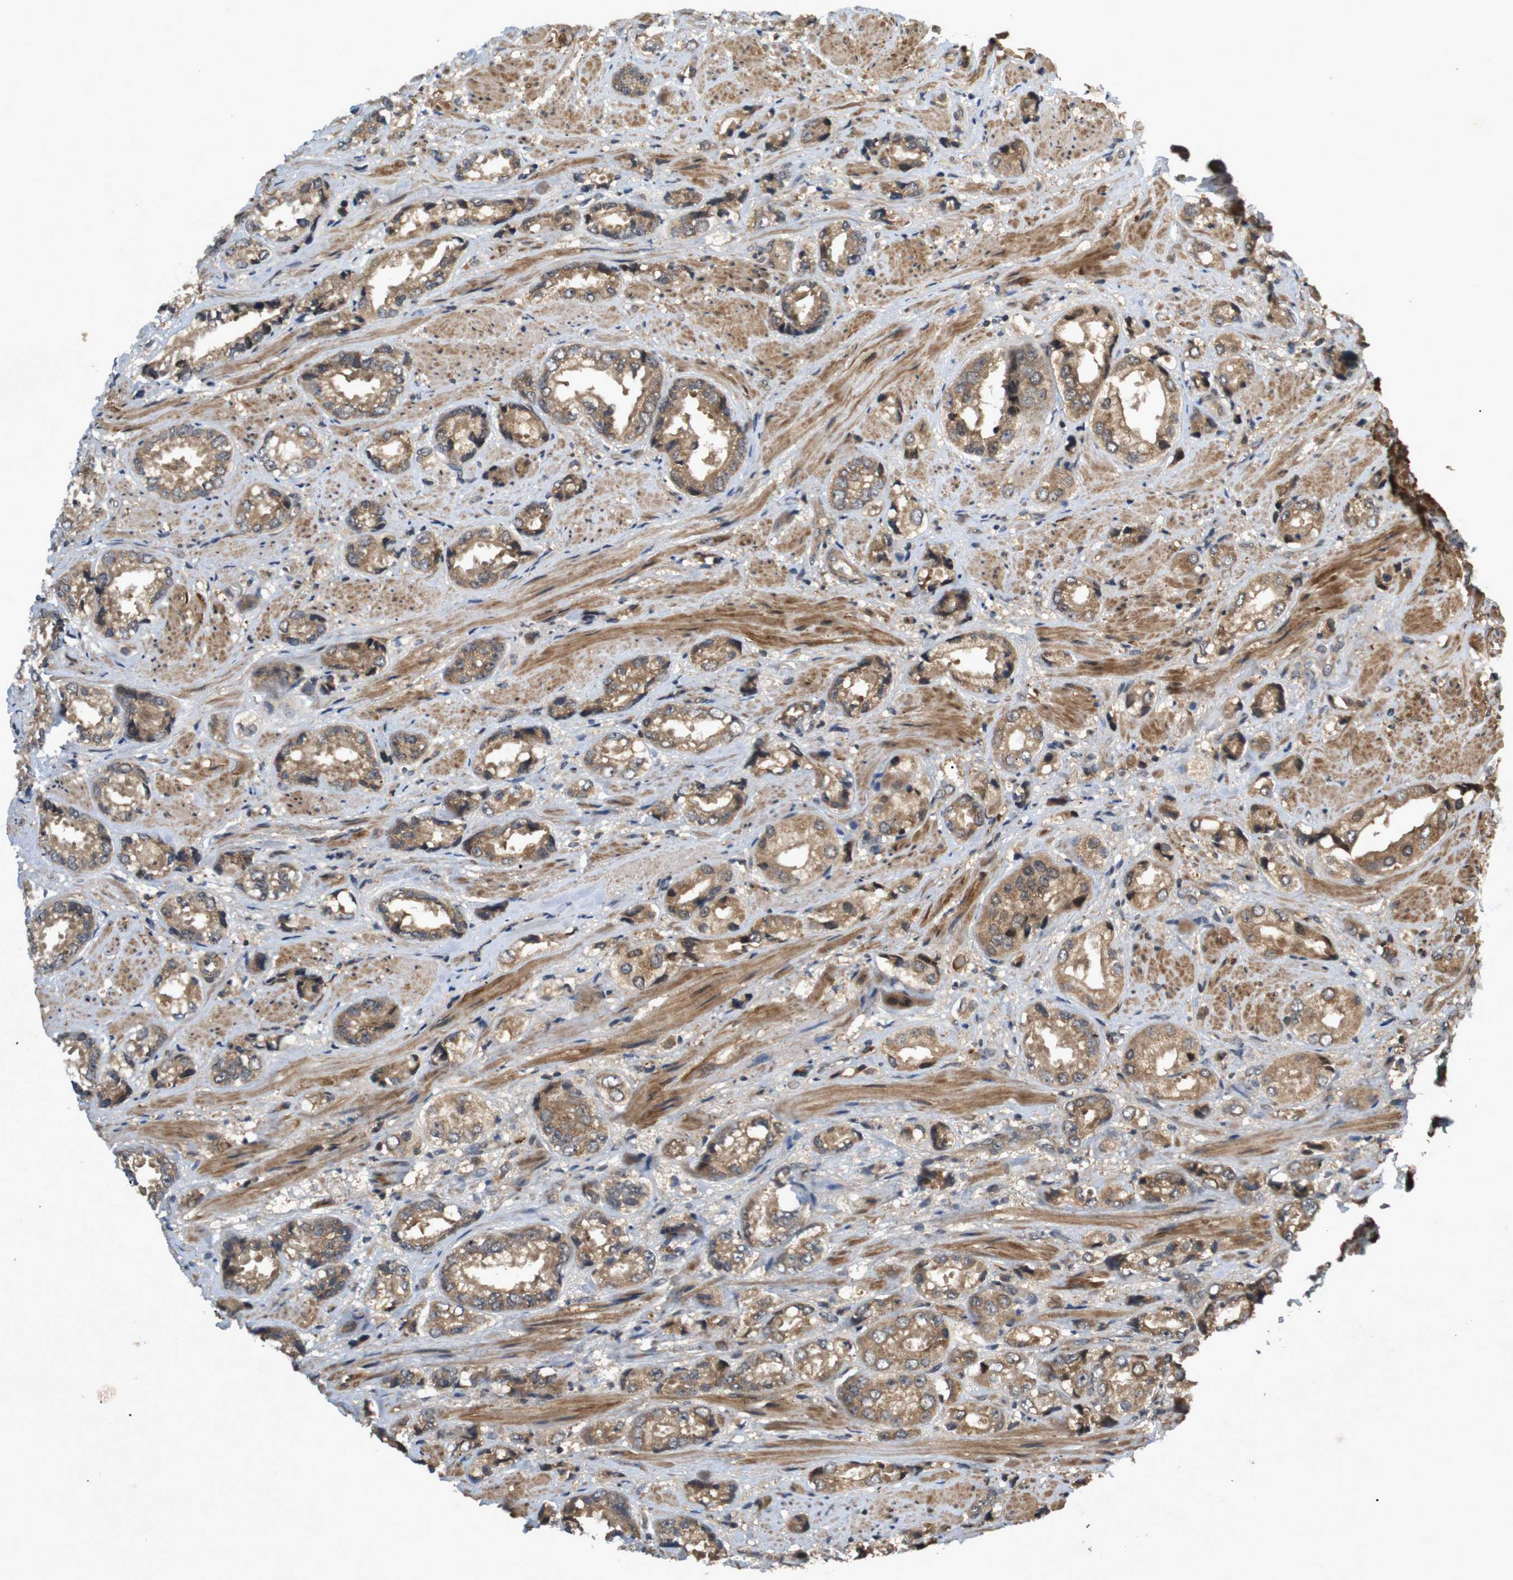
{"staining": {"intensity": "moderate", "quantity": ">75%", "location": "cytoplasmic/membranous"}, "tissue": "prostate cancer", "cell_type": "Tumor cells", "image_type": "cancer", "snomed": [{"axis": "morphology", "description": "Adenocarcinoma, High grade"}, {"axis": "topography", "description": "Prostate"}], "caption": "The photomicrograph displays immunohistochemical staining of high-grade adenocarcinoma (prostate). There is moderate cytoplasmic/membranous positivity is appreciated in about >75% of tumor cells.", "gene": "NFKBIE", "patient": {"sex": "male", "age": 61}}